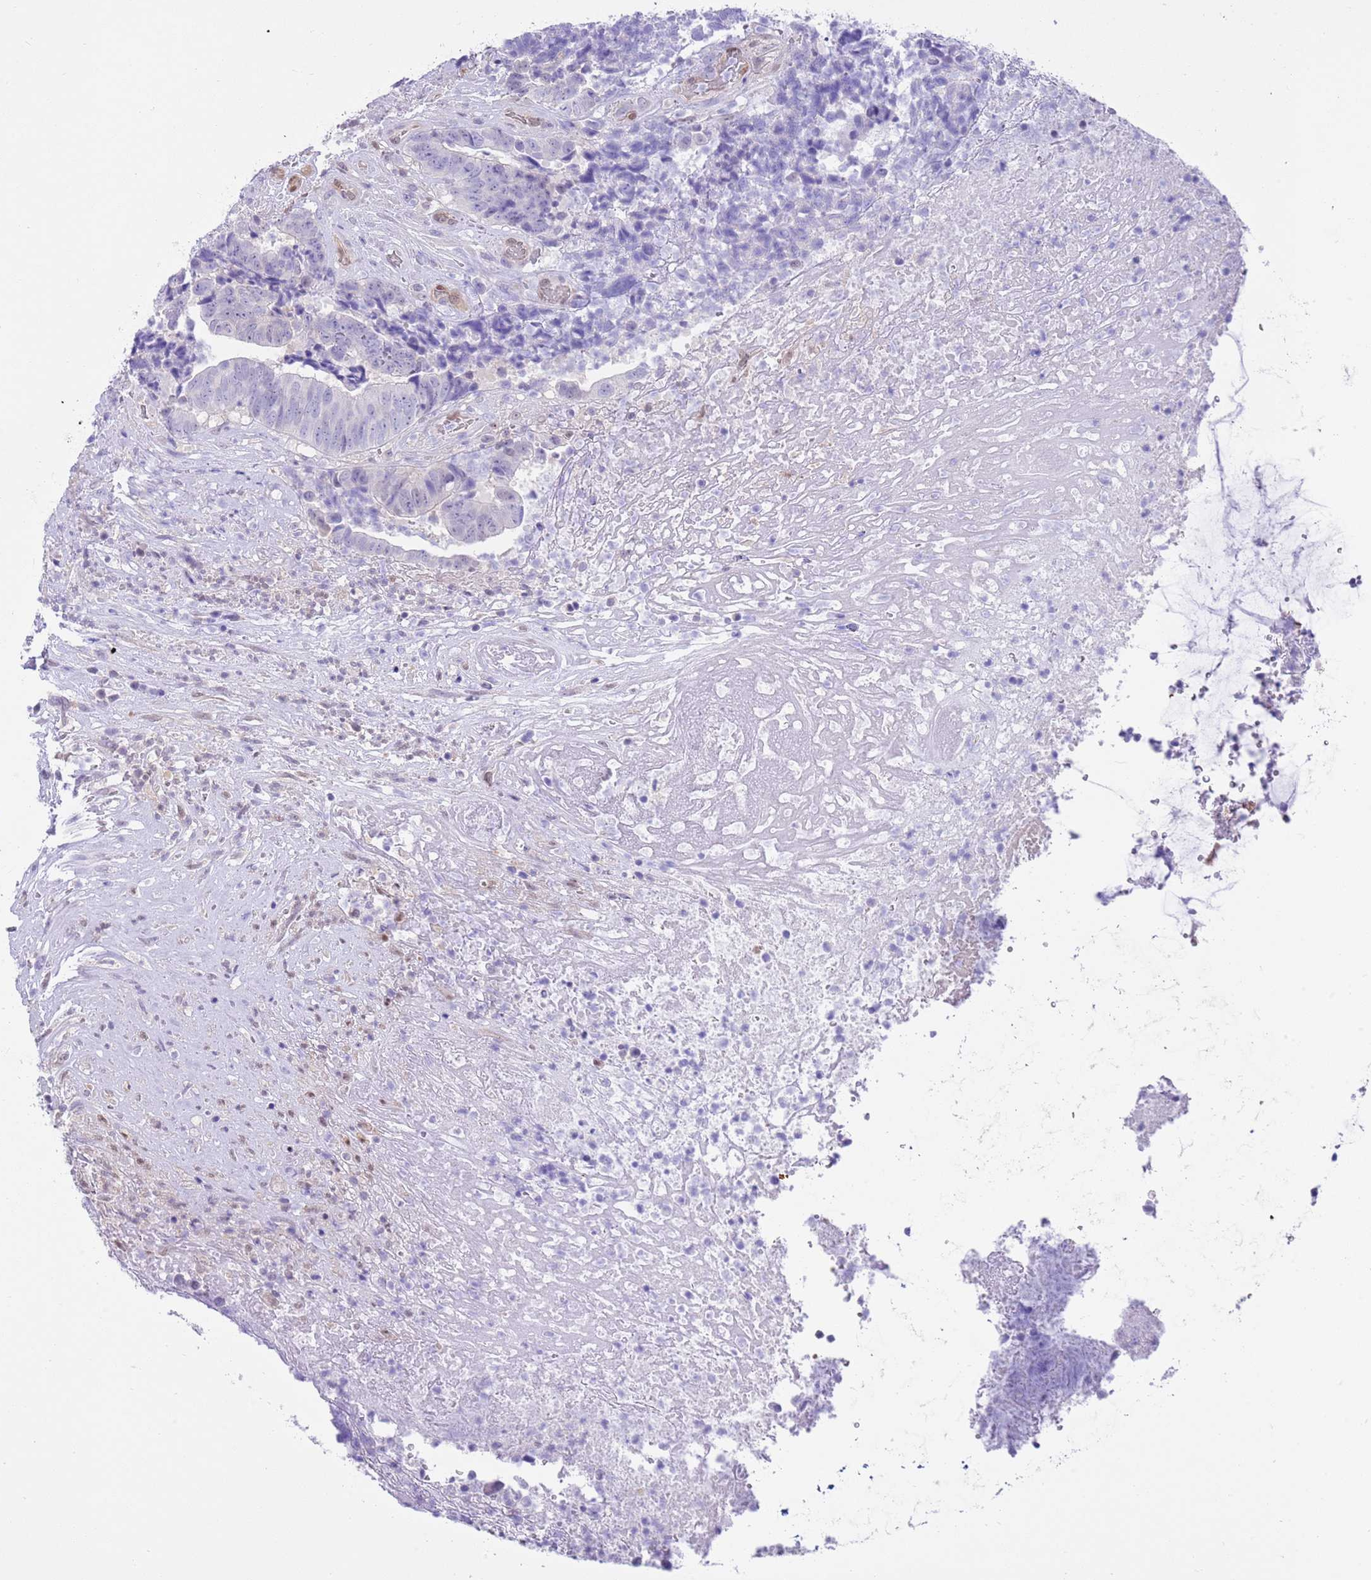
{"staining": {"intensity": "negative", "quantity": "none", "location": "none"}, "tissue": "colorectal cancer", "cell_type": "Tumor cells", "image_type": "cancer", "snomed": [{"axis": "morphology", "description": "Adenocarcinoma, NOS"}, {"axis": "topography", "description": "Rectum"}], "caption": "High power microscopy photomicrograph of an immunohistochemistry (IHC) histopathology image of colorectal adenocarcinoma, revealing no significant positivity in tumor cells.", "gene": "DDI2", "patient": {"sex": "male", "age": 72}}